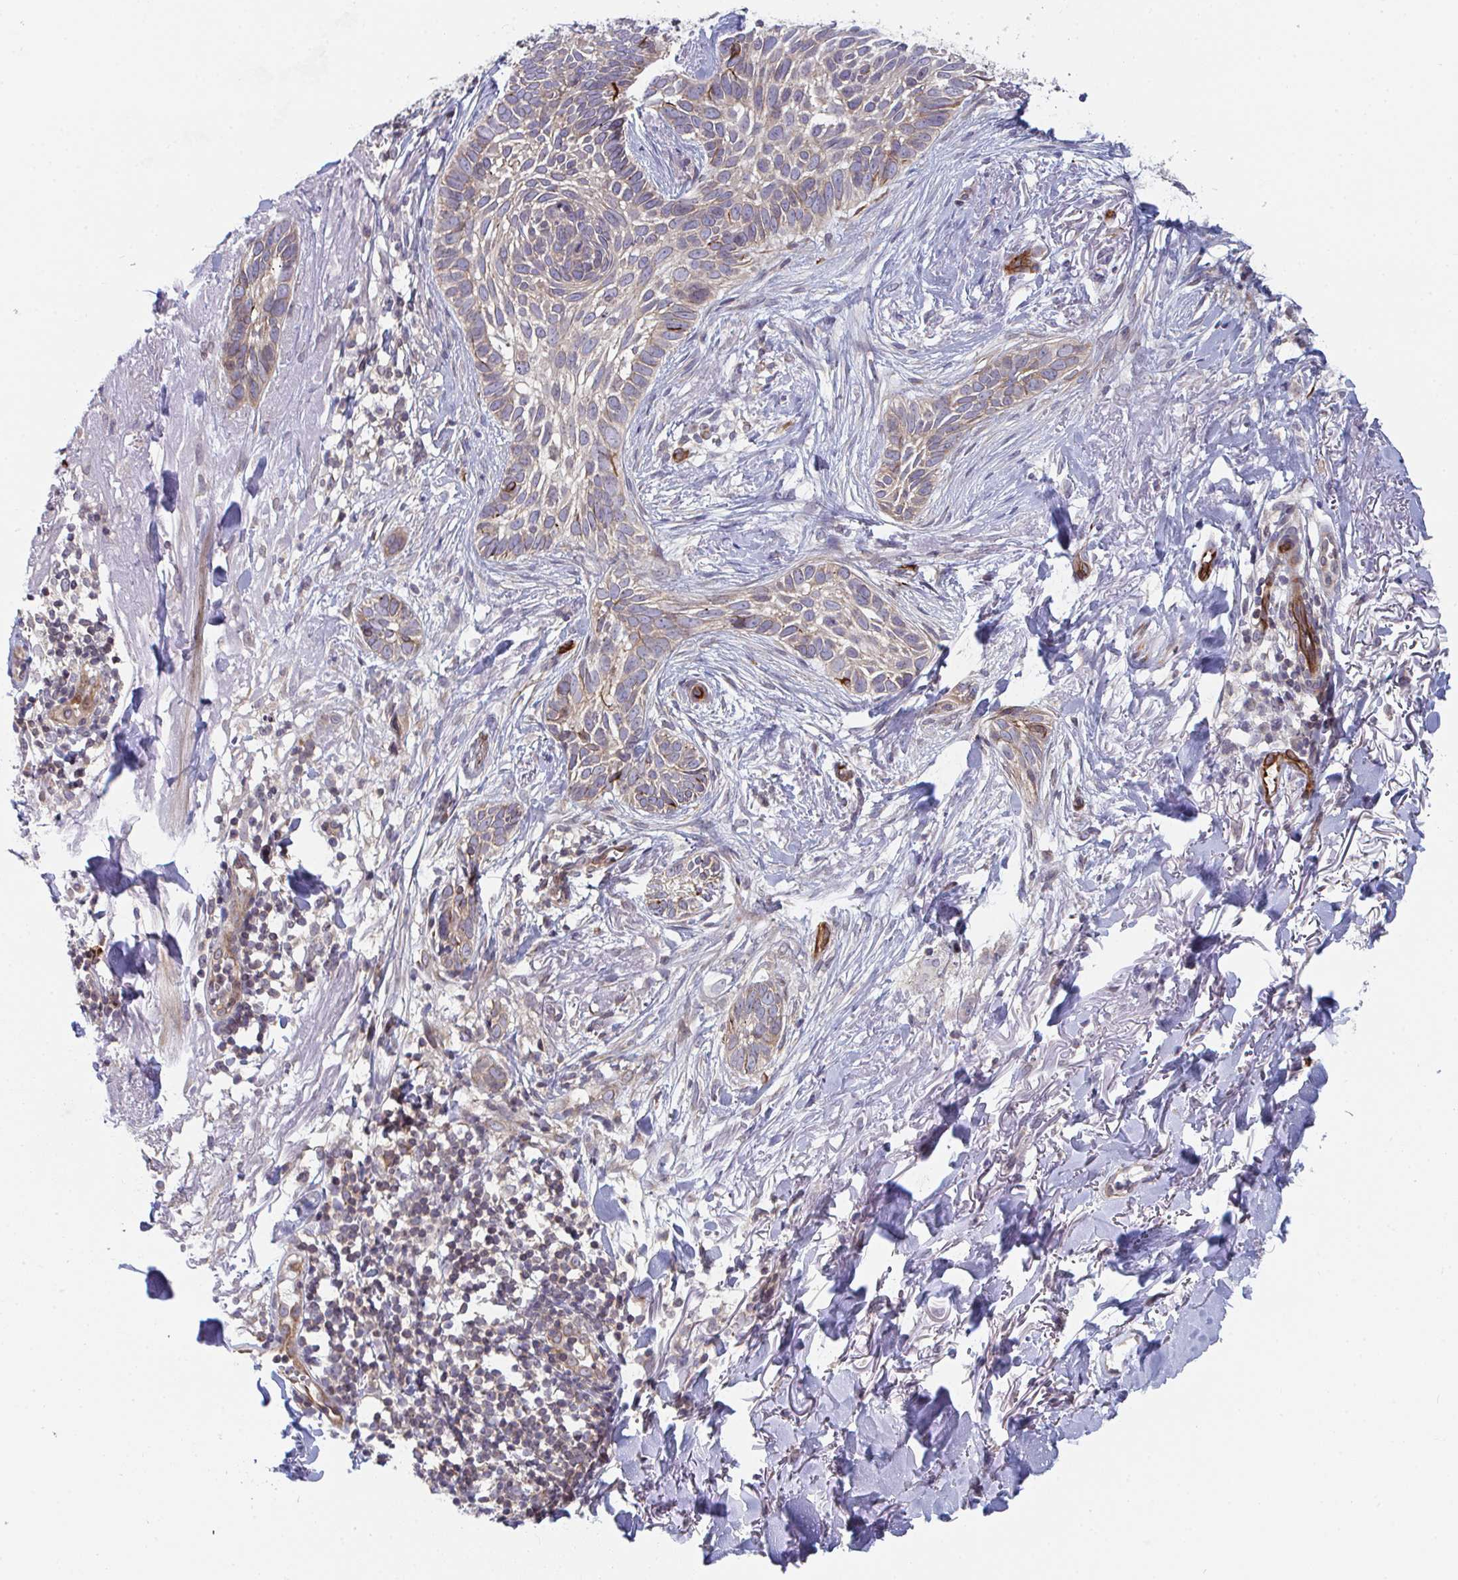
{"staining": {"intensity": "weak", "quantity": "<25%", "location": "cytoplasmic/membranous"}, "tissue": "skin cancer", "cell_type": "Tumor cells", "image_type": "cancer", "snomed": [{"axis": "morphology", "description": "Basal cell carcinoma"}, {"axis": "topography", "description": "Skin"}, {"axis": "topography", "description": "Skin of face"}], "caption": "Skin cancer (basal cell carcinoma) was stained to show a protein in brown. There is no significant staining in tumor cells.", "gene": "EIF1AD", "patient": {"sex": "female", "age": 90}}